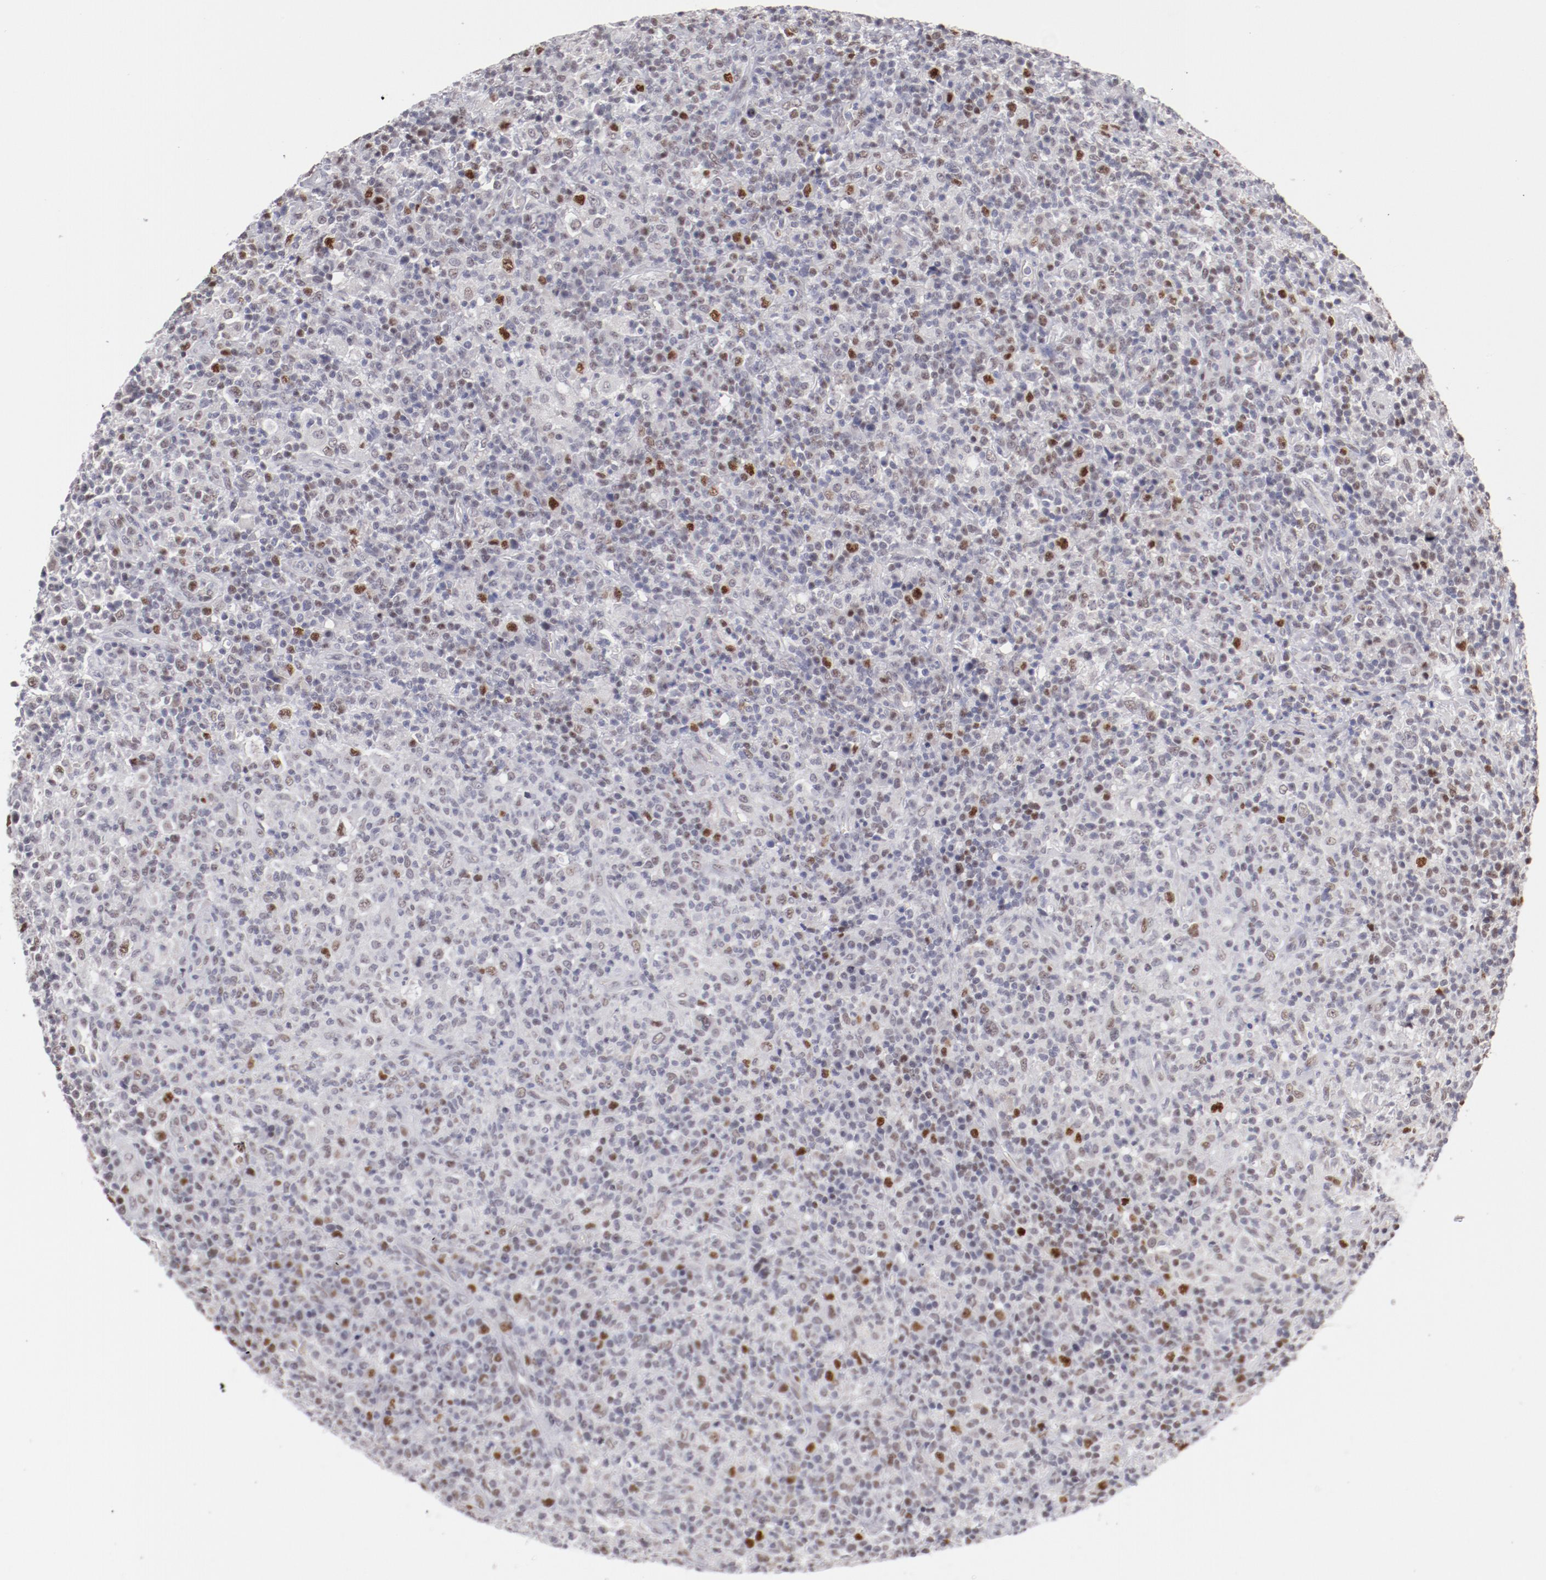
{"staining": {"intensity": "strong", "quantity": "<25%", "location": "nuclear"}, "tissue": "lymphoma", "cell_type": "Tumor cells", "image_type": "cancer", "snomed": [{"axis": "morphology", "description": "Hodgkin's disease, NOS"}, {"axis": "topography", "description": "Lymph node"}], "caption": "Immunohistochemical staining of human Hodgkin's disease exhibits medium levels of strong nuclear protein staining in approximately <25% of tumor cells.", "gene": "TFAP4", "patient": {"sex": "male", "age": 65}}